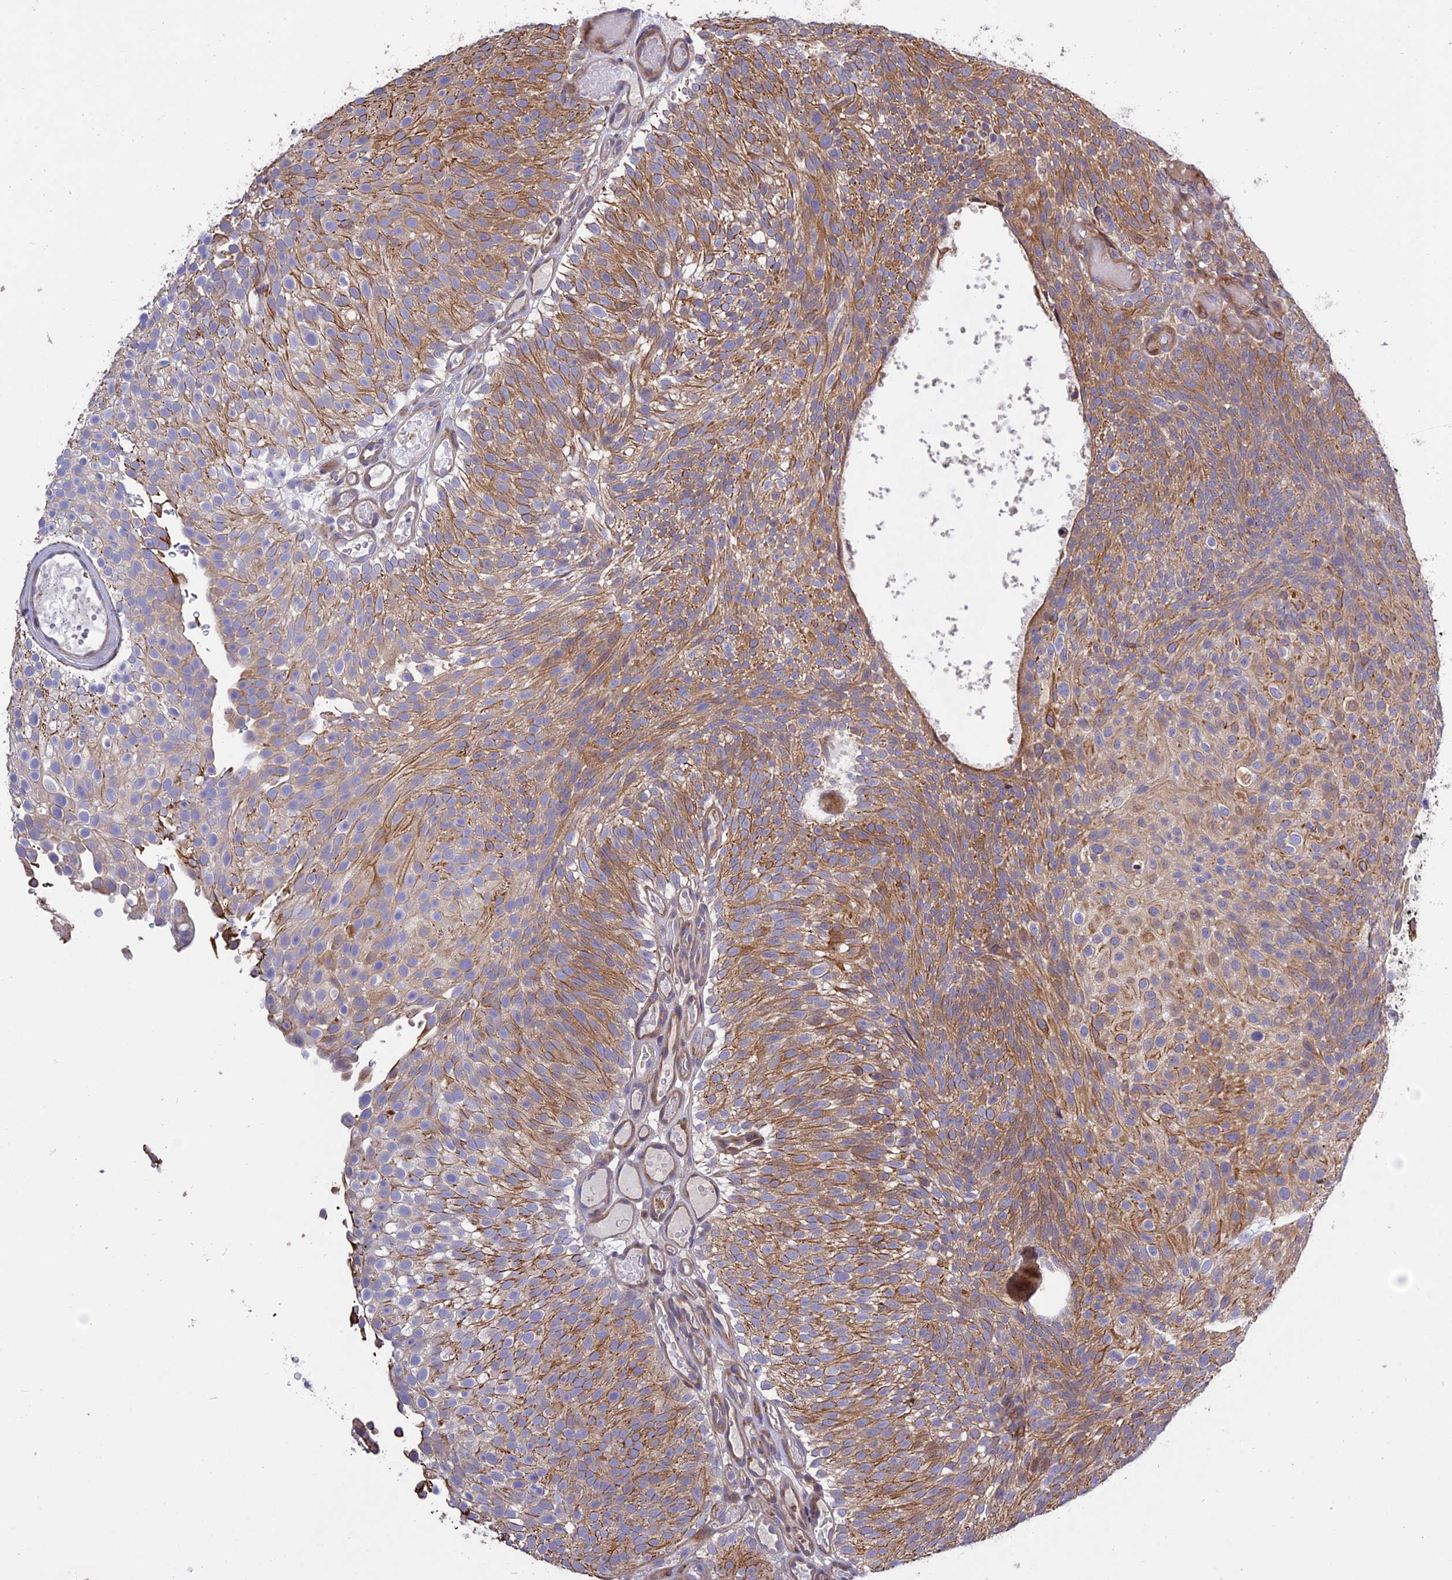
{"staining": {"intensity": "moderate", "quantity": ">75%", "location": "cytoplasmic/membranous"}, "tissue": "urothelial cancer", "cell_type": "Tumor cells", "image_type": "cancer", "snomed": [{"axis": "morphology", "description": "Urothelial carcinoma, Low grade"}, {"axis": "topography", "description": "Urinary bladder"}], "caption": "Low-grade urothelial carcinoma stained with DAB immunohistochemistry exhibits medium levels of moderate cytoplasmic/membranous staining in approximately >75% of tumor cells. Immunohistochemistry stains the protein in brown and the nuclei are stained blue.", "gene": "SPG21", "patient": {"sex": "male", "age": 78}}